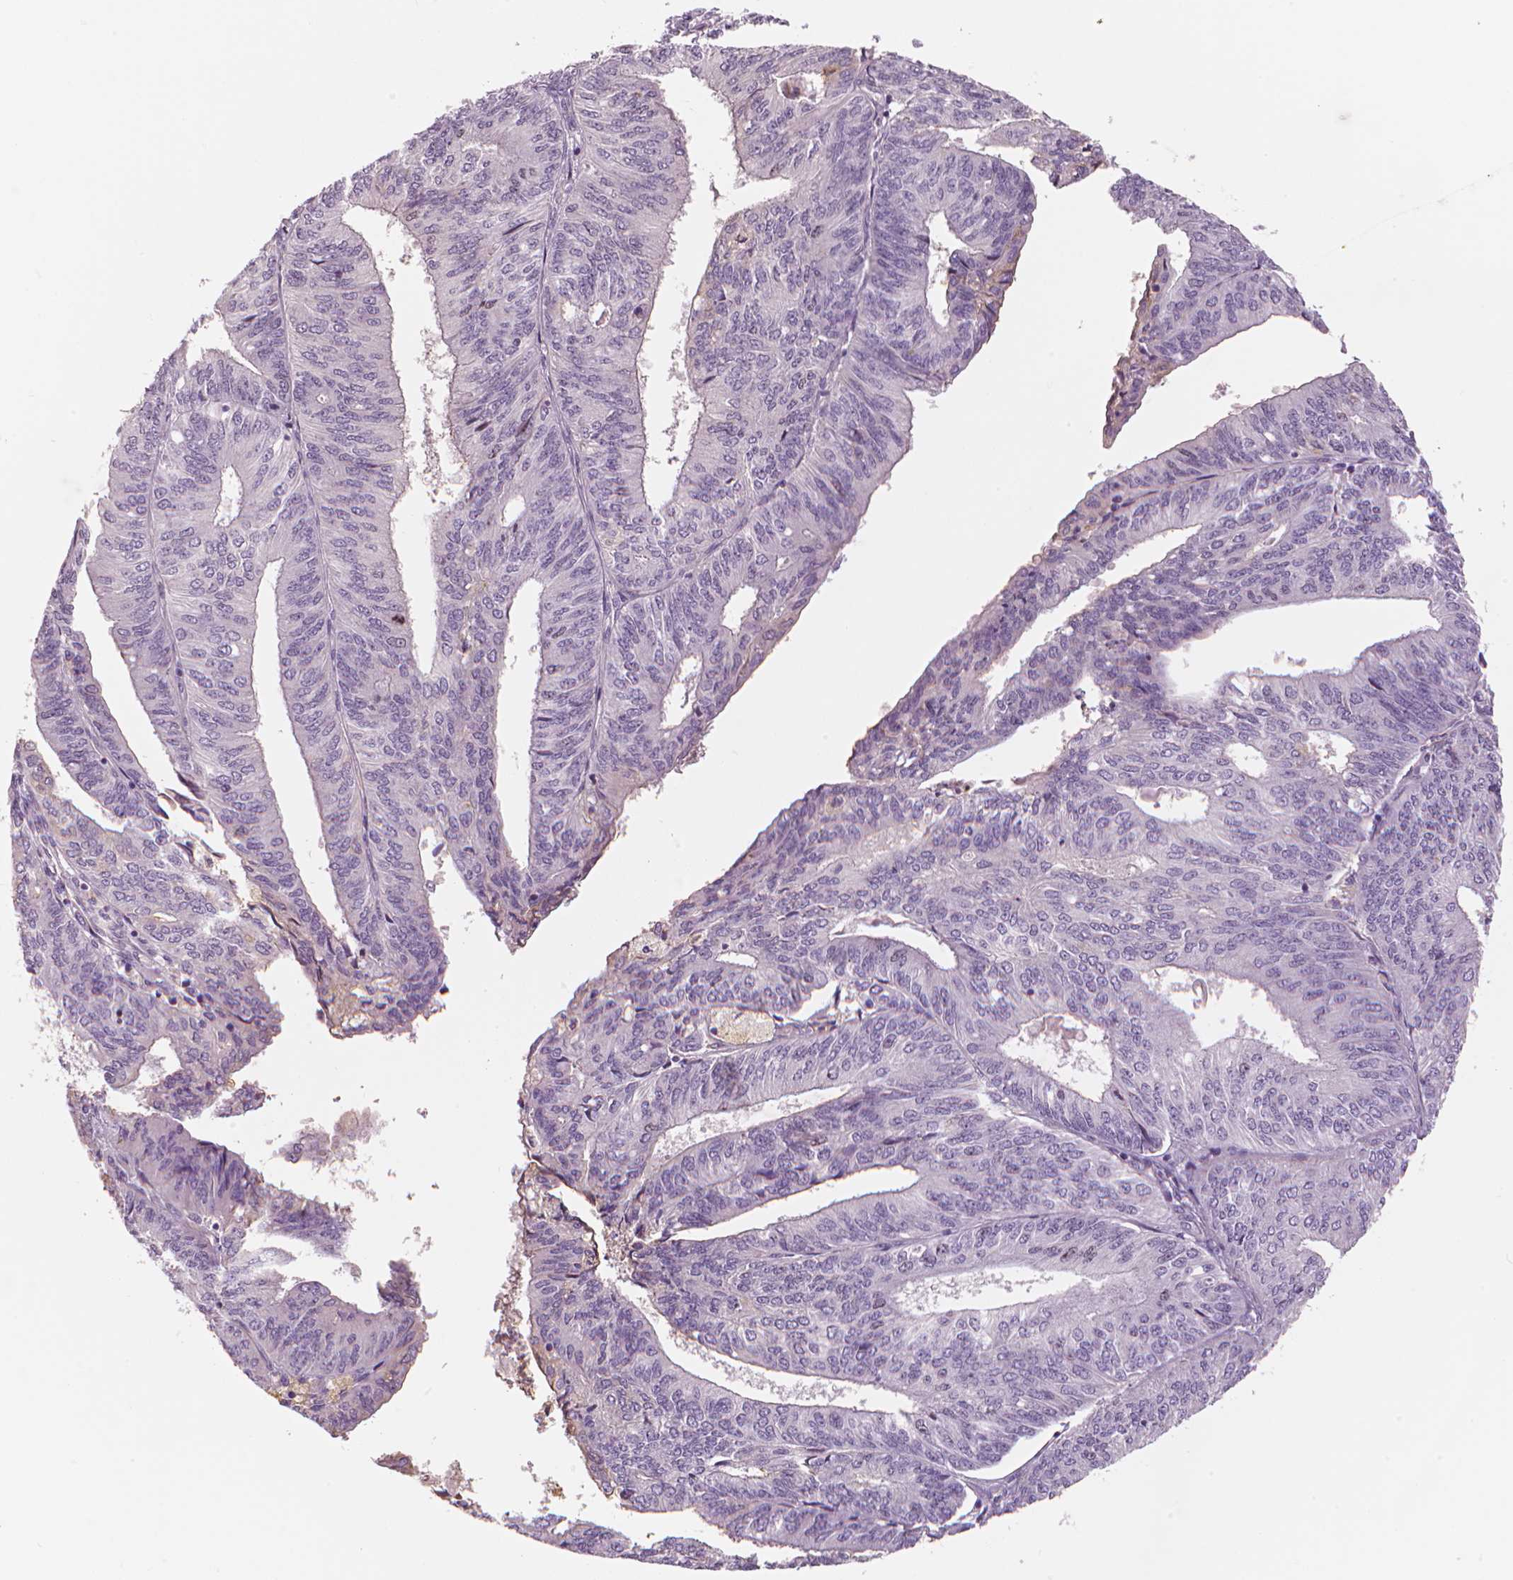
{"staining": {"intensity": "negative", "quantity": "none", "location": "none"}, "tissue": "endometrial cancer", "cell_type": "Tumor cells", "image_type": "cancer", "snomed": [{"axis": "morphology", "description": "Adenocarcinoma, NOS"}, {"axis": "topography", "description": "Endometrium"}], "caption": "There is no significant expression in tumor cells of endometrial cancer (adenocarcinoma).", "gene": "MKI67", "patient": {"sex": "female", "age": 58}}